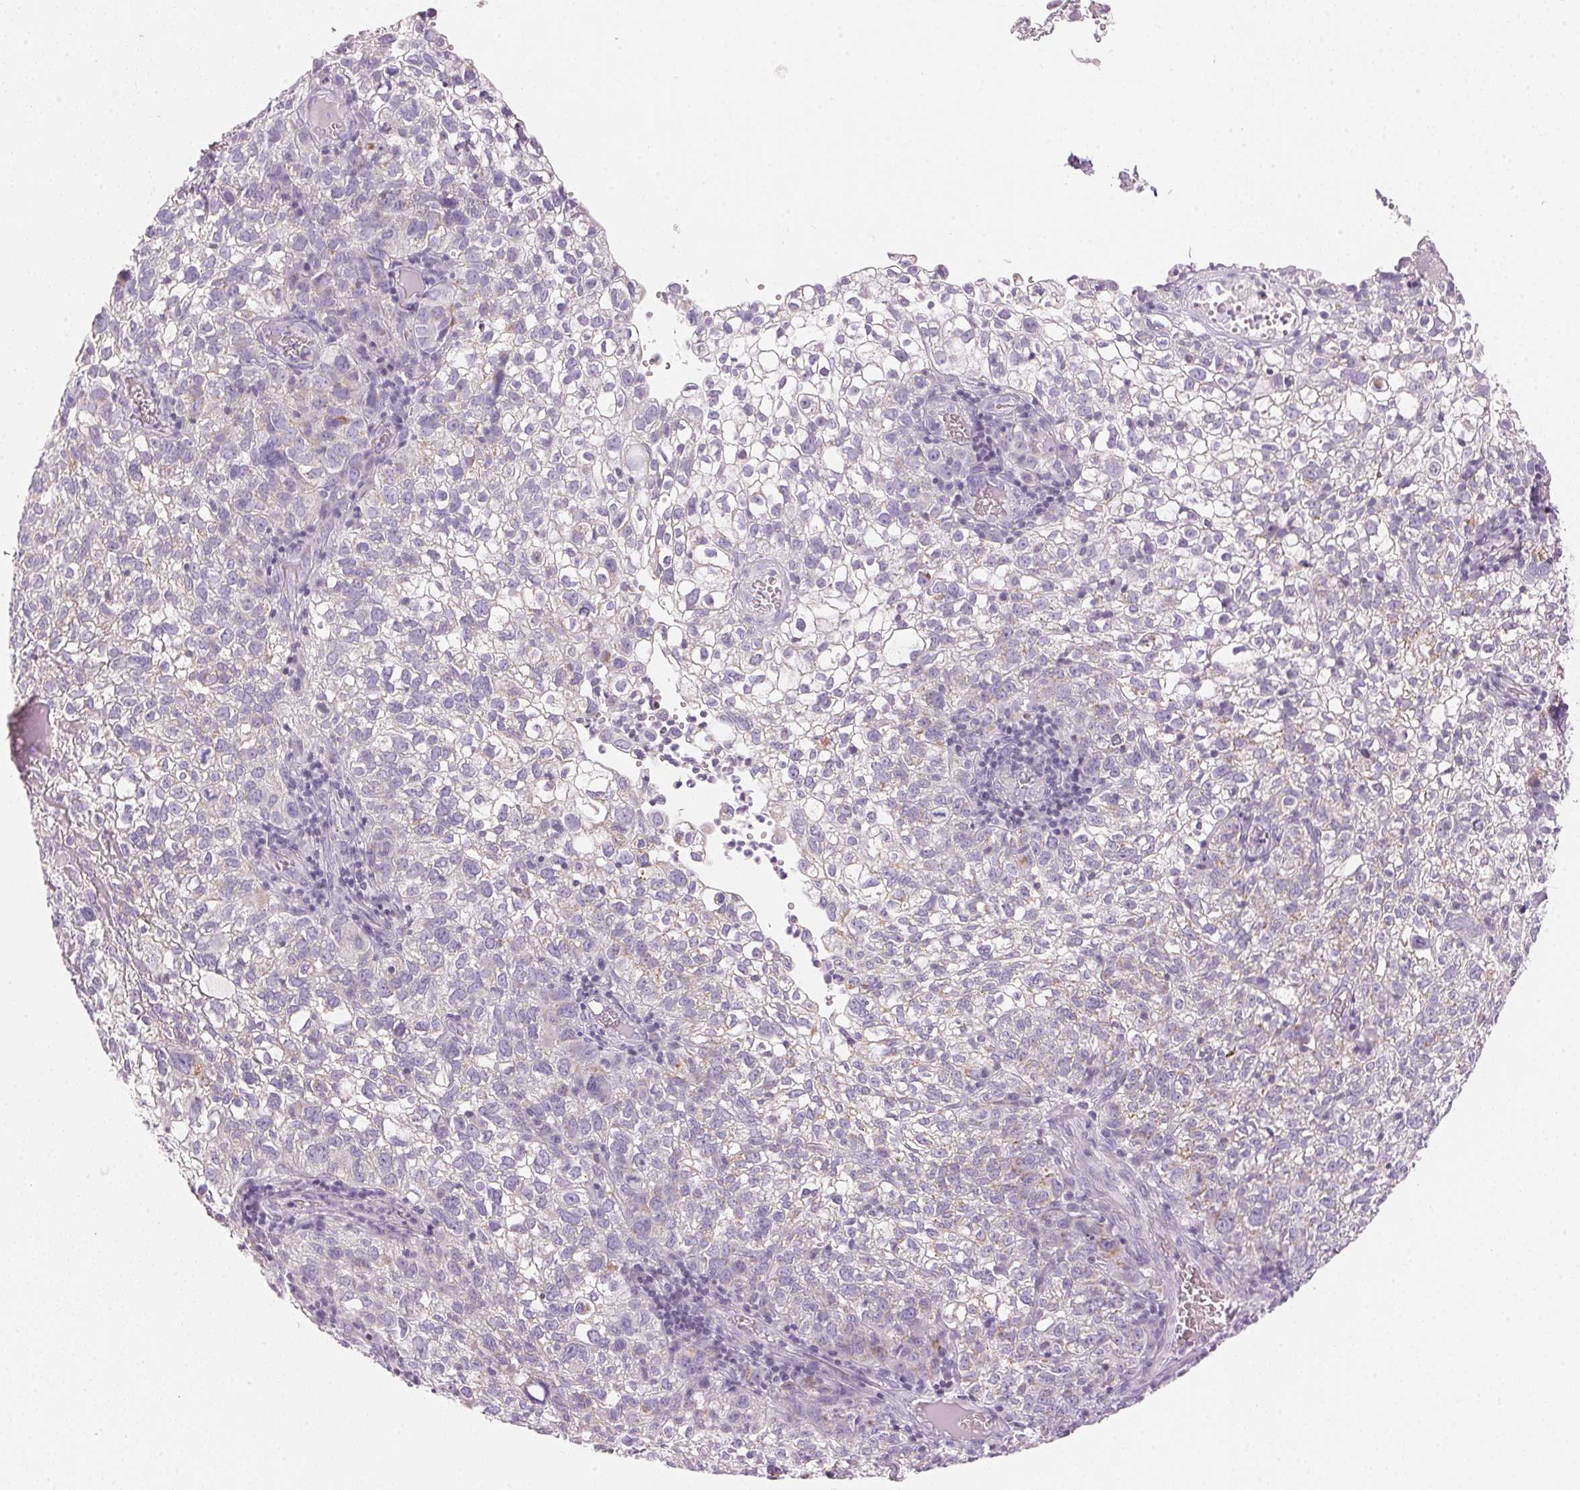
{"staining": {"intensity": "weak", "quantity": "<25%", "location": "cytoplasmic/membranous"}, "tissue": "cervical cancer", "cell_type": "Tumor cells", "image_type": "cancer", "snomed": [{"axis": "morphology", "description": "Squamous cell carcinoma, NOS"}, {"axis": "topography", "description": "Cervix"}], "caption": "DAB immunohistochemical staining of squamous cell carcinoma (cervical) displays no significant positivity in tumor cells.", "gene": "CYP11B1", "patient": {"sex": "female", "age": 55}}